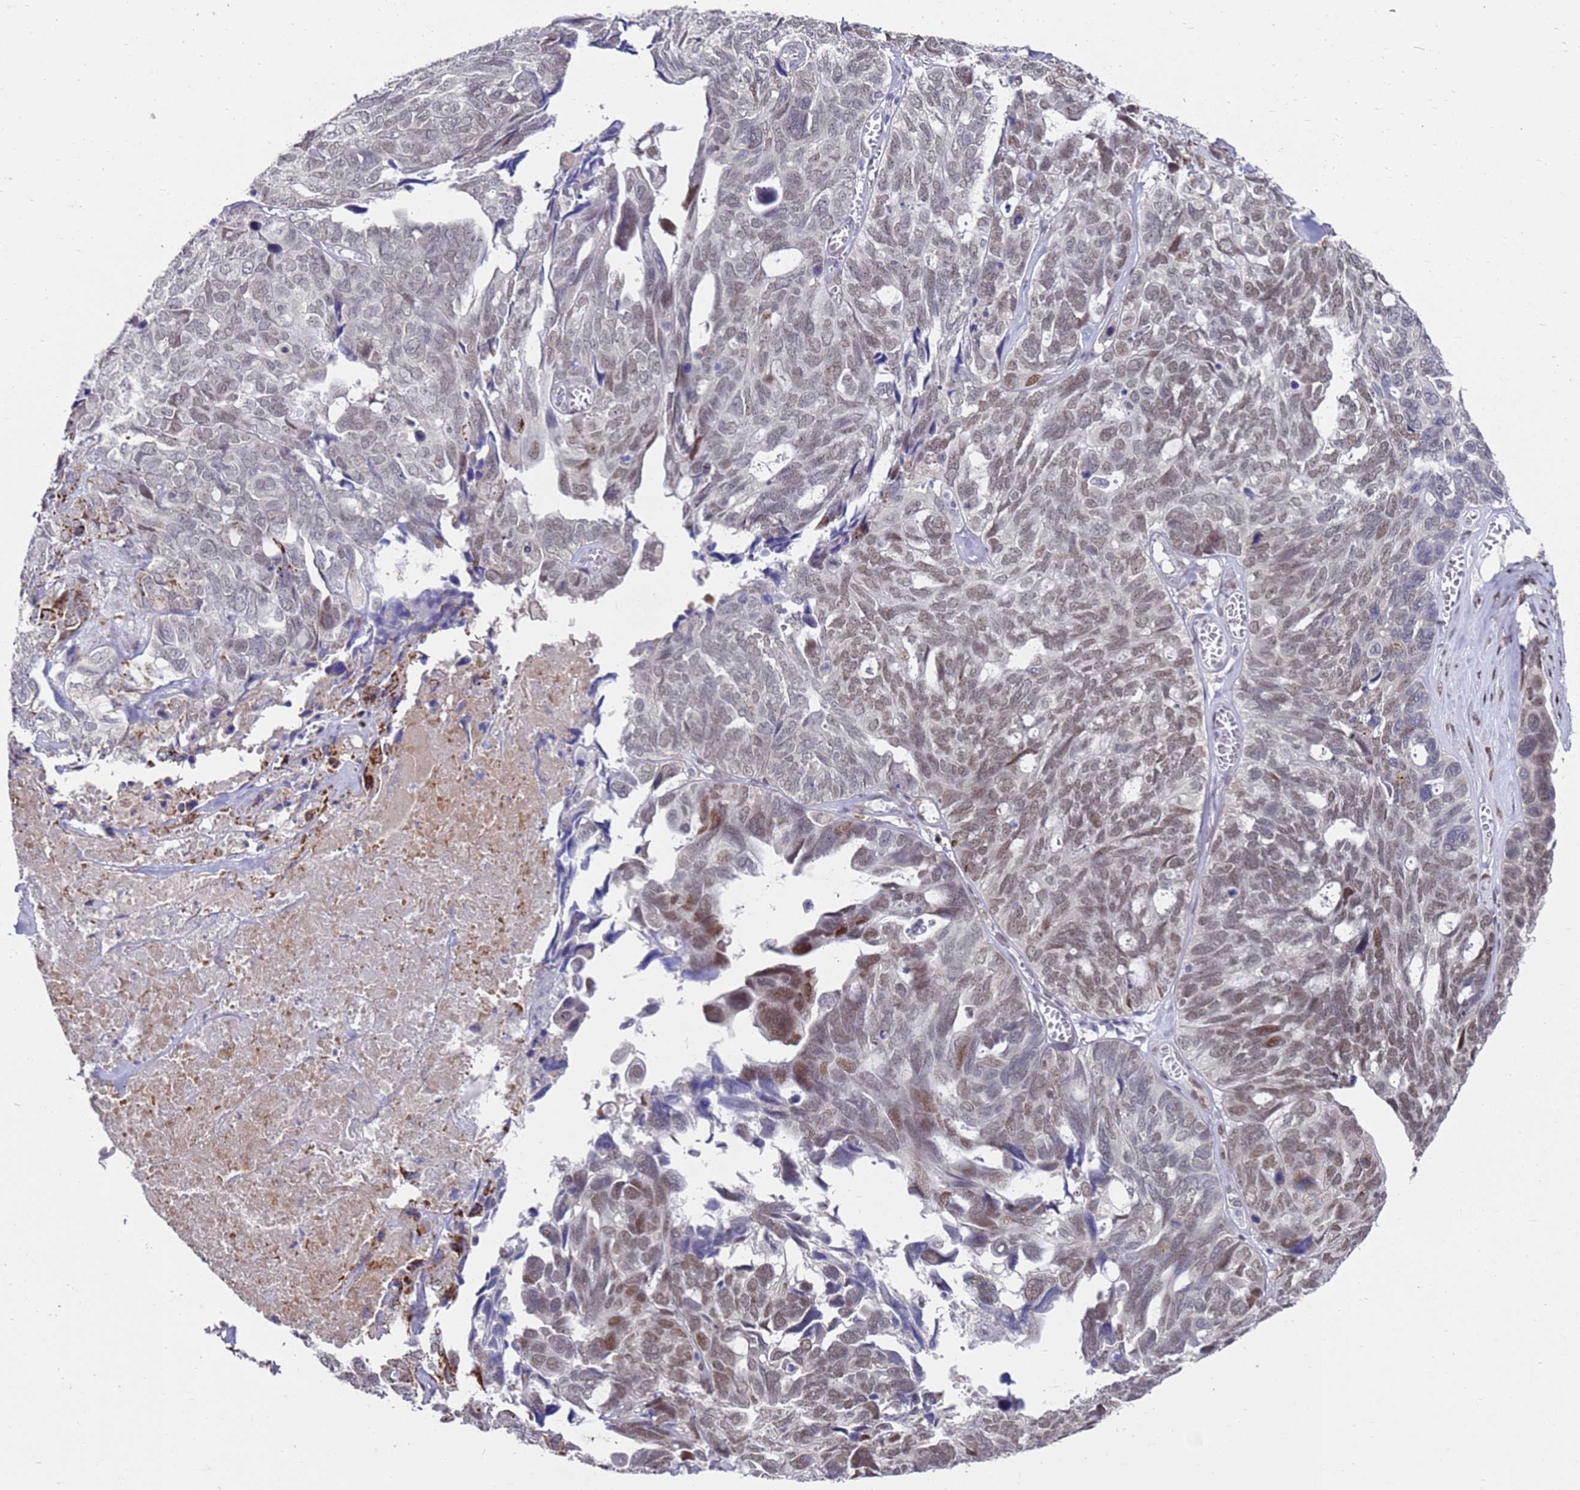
{"staining": {"intensity": "moderate", "quantity": "25%-75%", "location": "nuclear"}, "tissue": "ovarian cancer", "cell_type": "Tumor cells", "image_type": "cancer", "snomed": [{"axis": "morphology", "description": "Cystadenocarcinoma, serous, NOS"}, {"axis": "topography", "description": "Ovary"}], "caption": "Tumor cells display moderate nuclear staining in about 25%-75% of cells in ovarian serous cystadenocarcinoma.", "gene": "COPS6", "patient": {"sex": "female", "age": 79}}